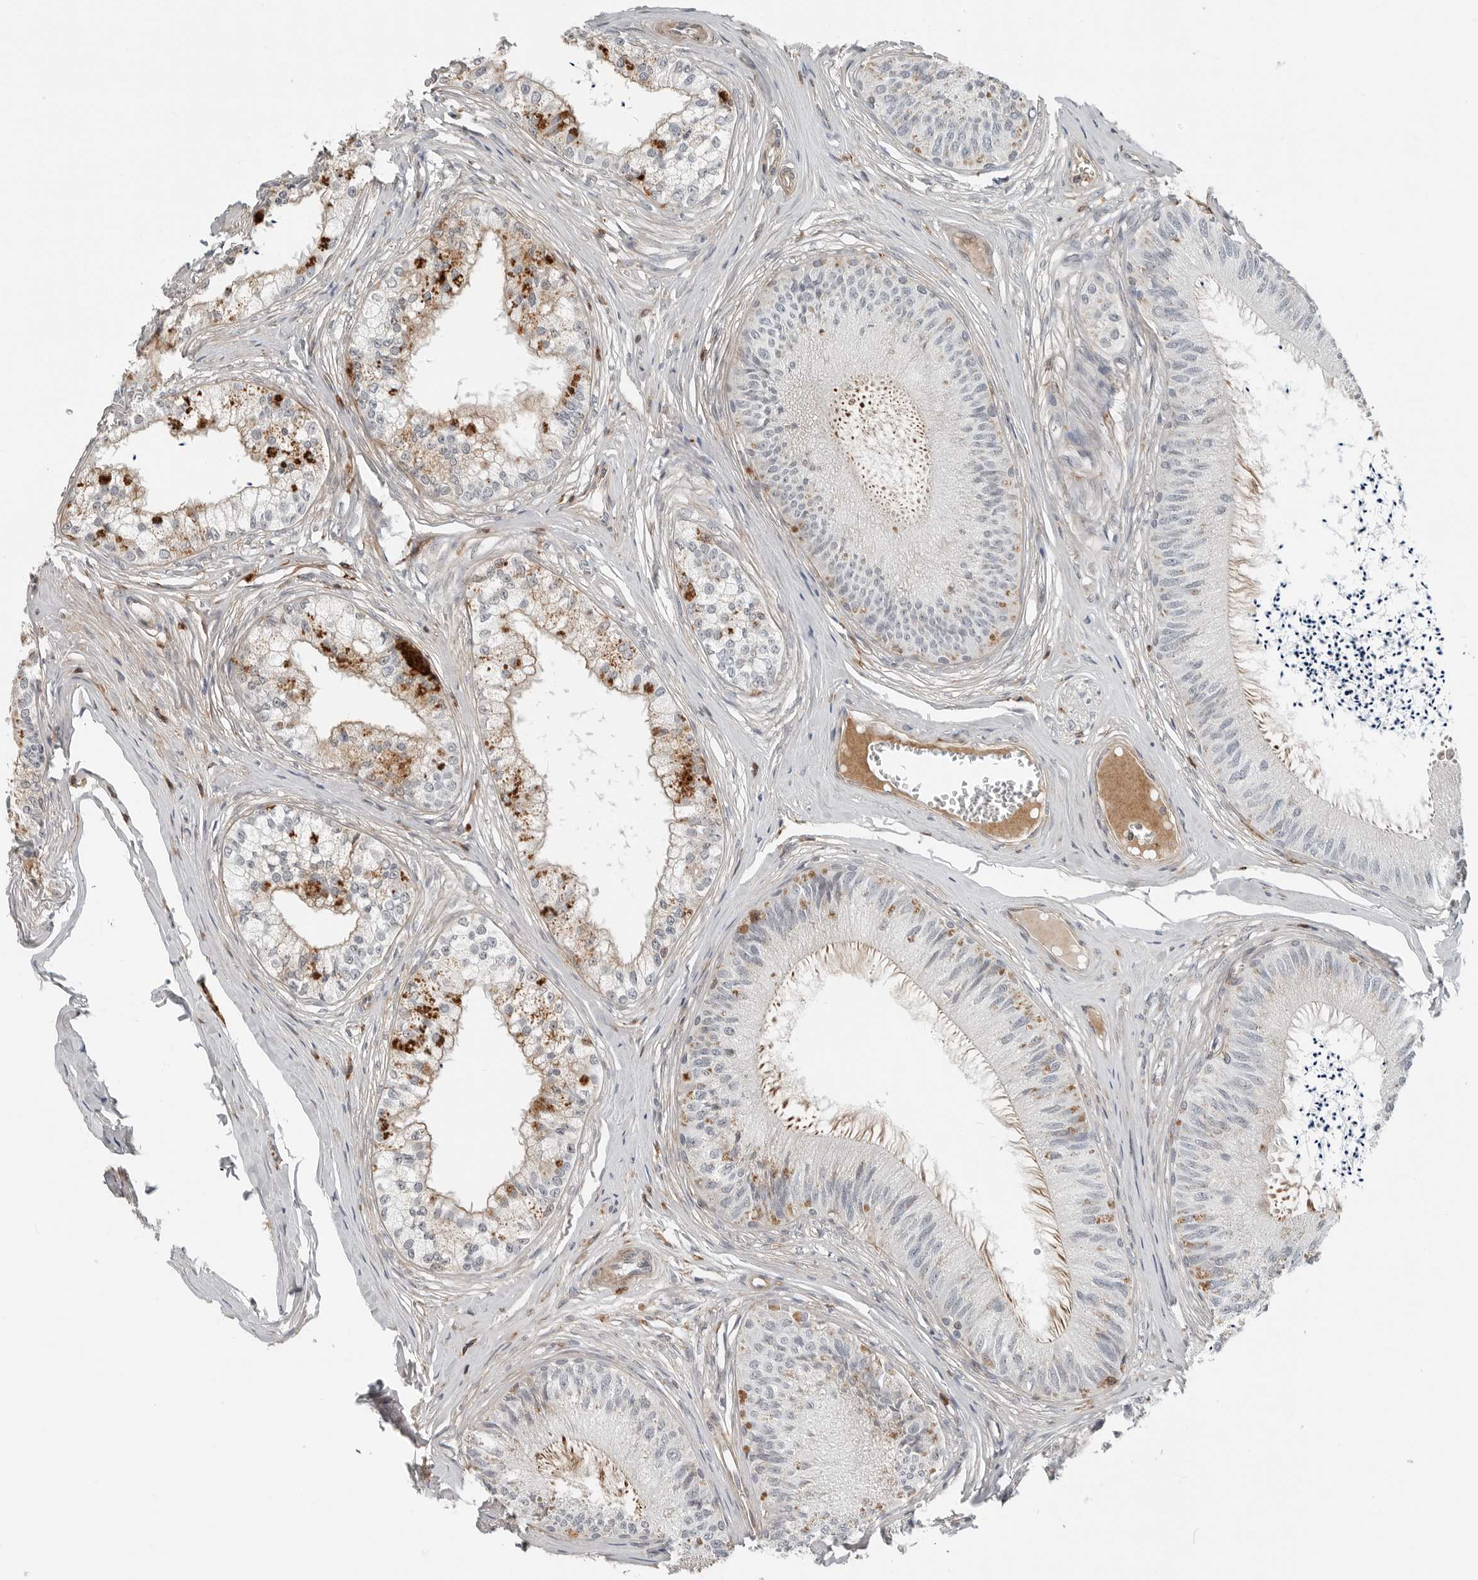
{"staining": {"intensity": "moderate", "quantity": "<25%", "location": "cytoplasmic/membranous"}, "tissue": "epididymis", "cell_type": "Glandular cells", "image_type": "normal", "snomed": [{"axis": "morphology", "description": "Normal tissue, NOS"}, {"axis": "topography", "description": "Epididymis"}], "caption": "Unremarkable epididymis reveals moderate cytoplasmic/membranous staining in about <25% of glandular cells (brown staining indicates protein expression, while blue staining denotes nuclei)..", "gene": "LEFTY2", "patient": {"sex": "male", "age": 79}}